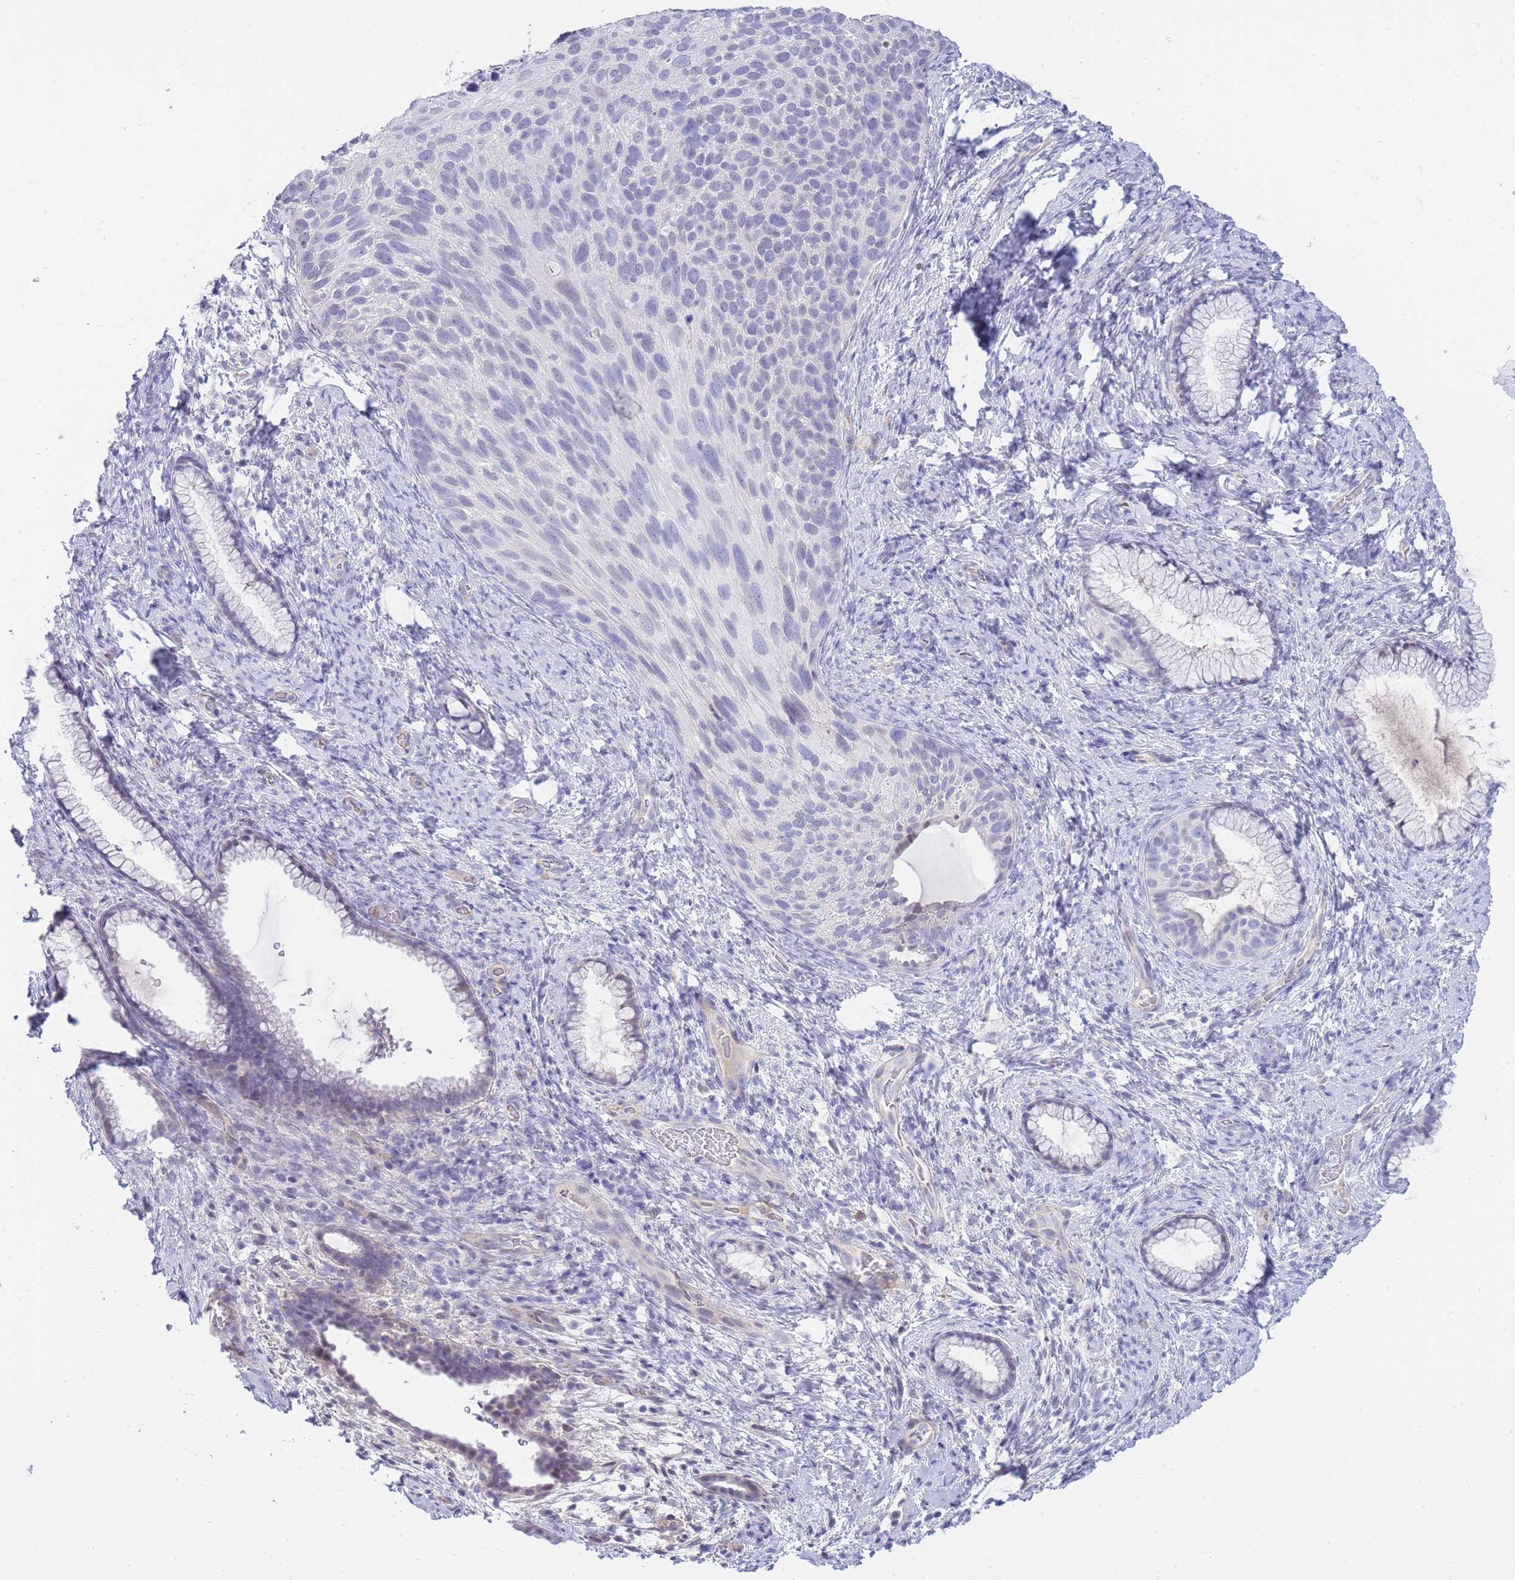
{"staining": {"intensity": "negative", "quantity": "none", "location": "none"}, "tissue": "cervical cancer", "cell_type": "Tumor cells", "image_type": "cancer", "snomed": [{"axis": "morphology", "description": "Squamous cell carcinoma, NOS"}, {"axis": "topography", "description": "Cervix"}], "caption": "An immunohistochemistry (IHC) image of cervical cancer is shown. There is no staining in tumor cells of cervical cancer.", "gene": "PRR23B", "patient": {"sex": "female", "age": 80}}